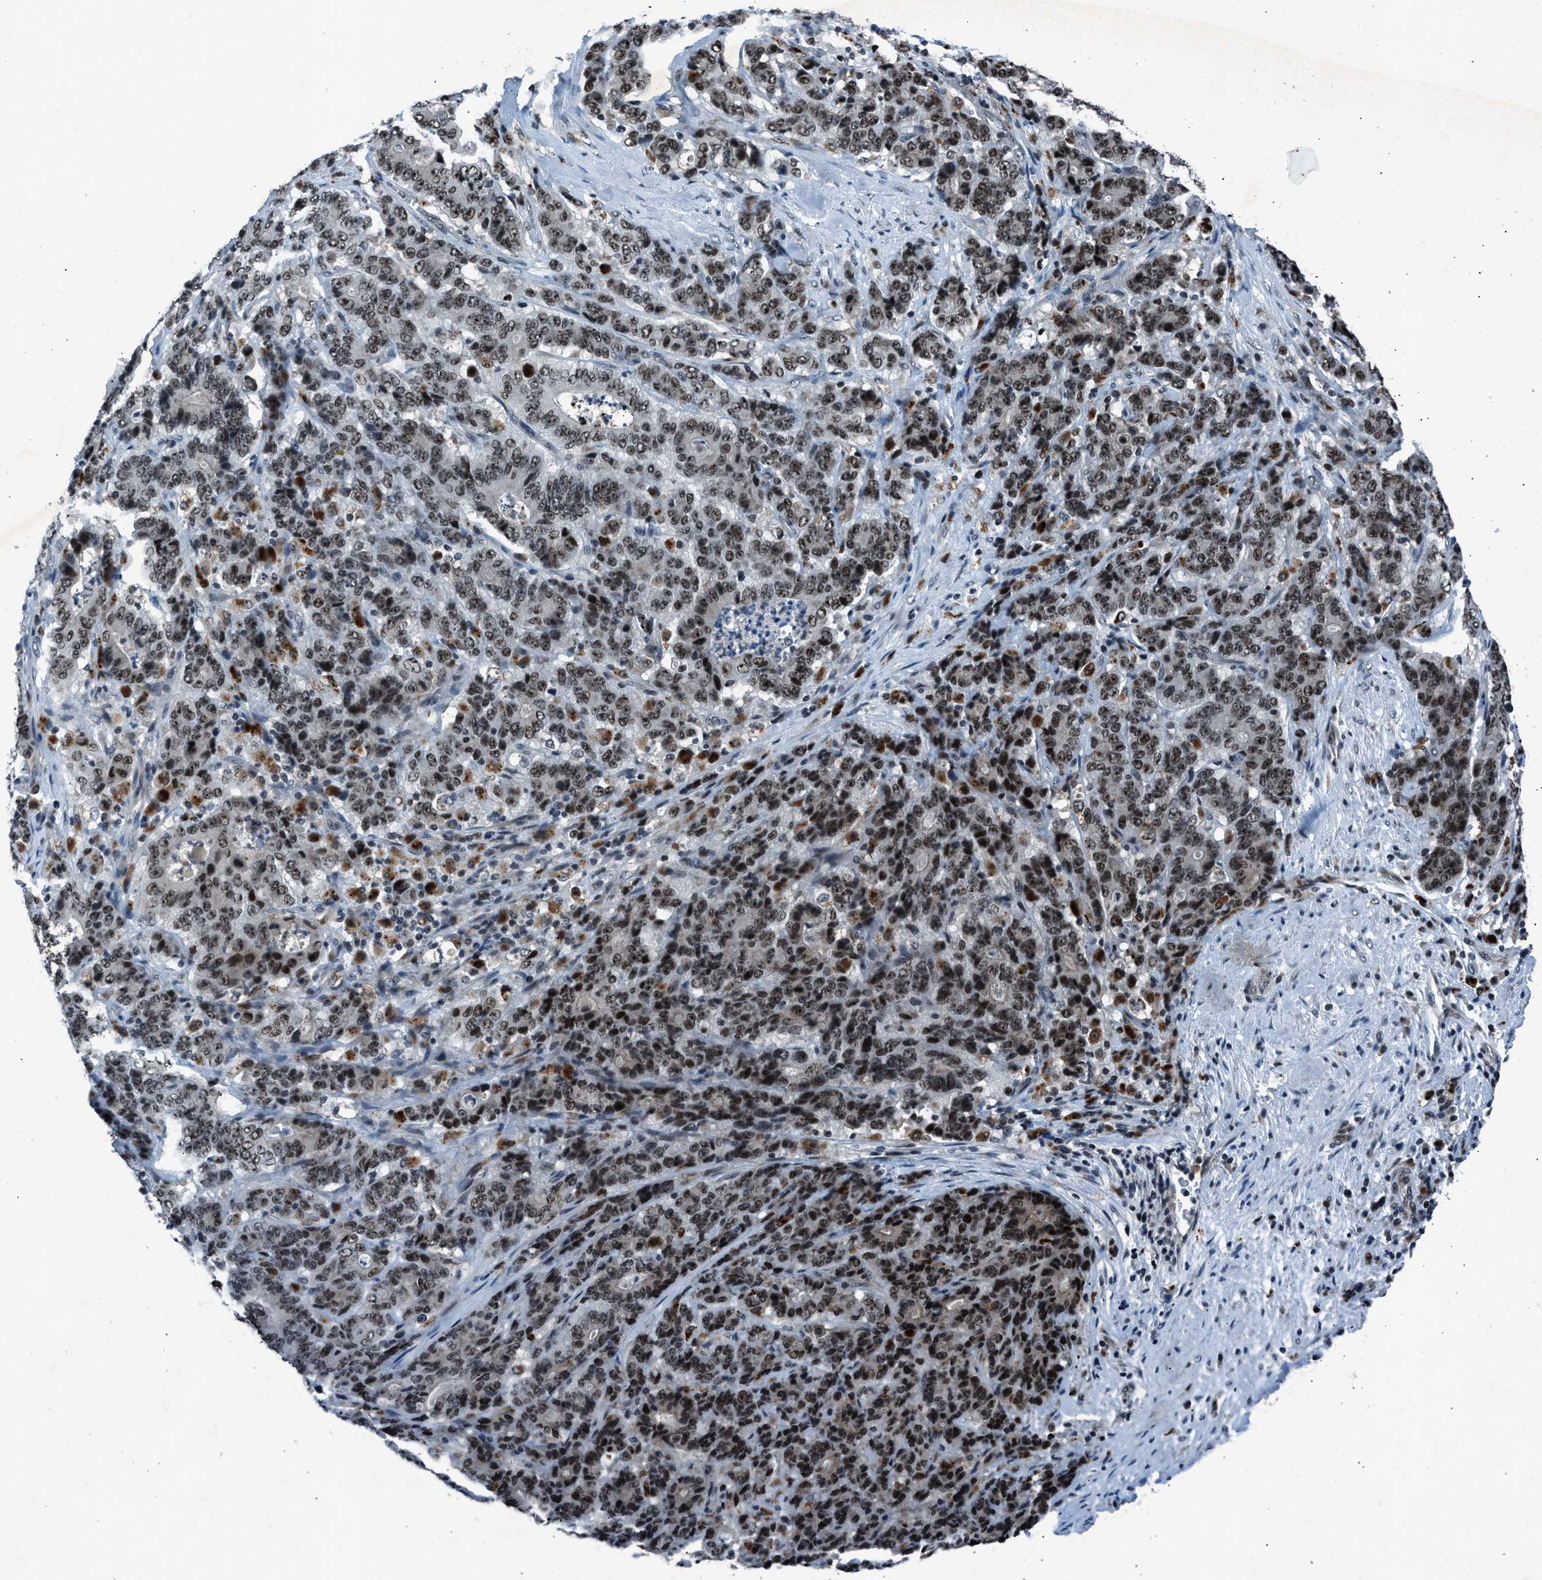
{"staining": {"intensity": "moderate", "quantity": "25%-75%", "location": "nuclear"}, "tissue": "stomach cancer", "cell_type": "Tumor cells", "image_type": "cancer", "snomed": [{"axis": "morphology", "description": "Adenocarcinoma, NOS"}, {"axis": "topography", "description": "Stomach"}], "caption": "Immunohistochemistry of stomach cancer demonstrates medium levels of moderate nuclear expression in about 25%-75% of tumor cells.", "gene": "ADCY1", "patient": {"sex": "female", "age": 73}}